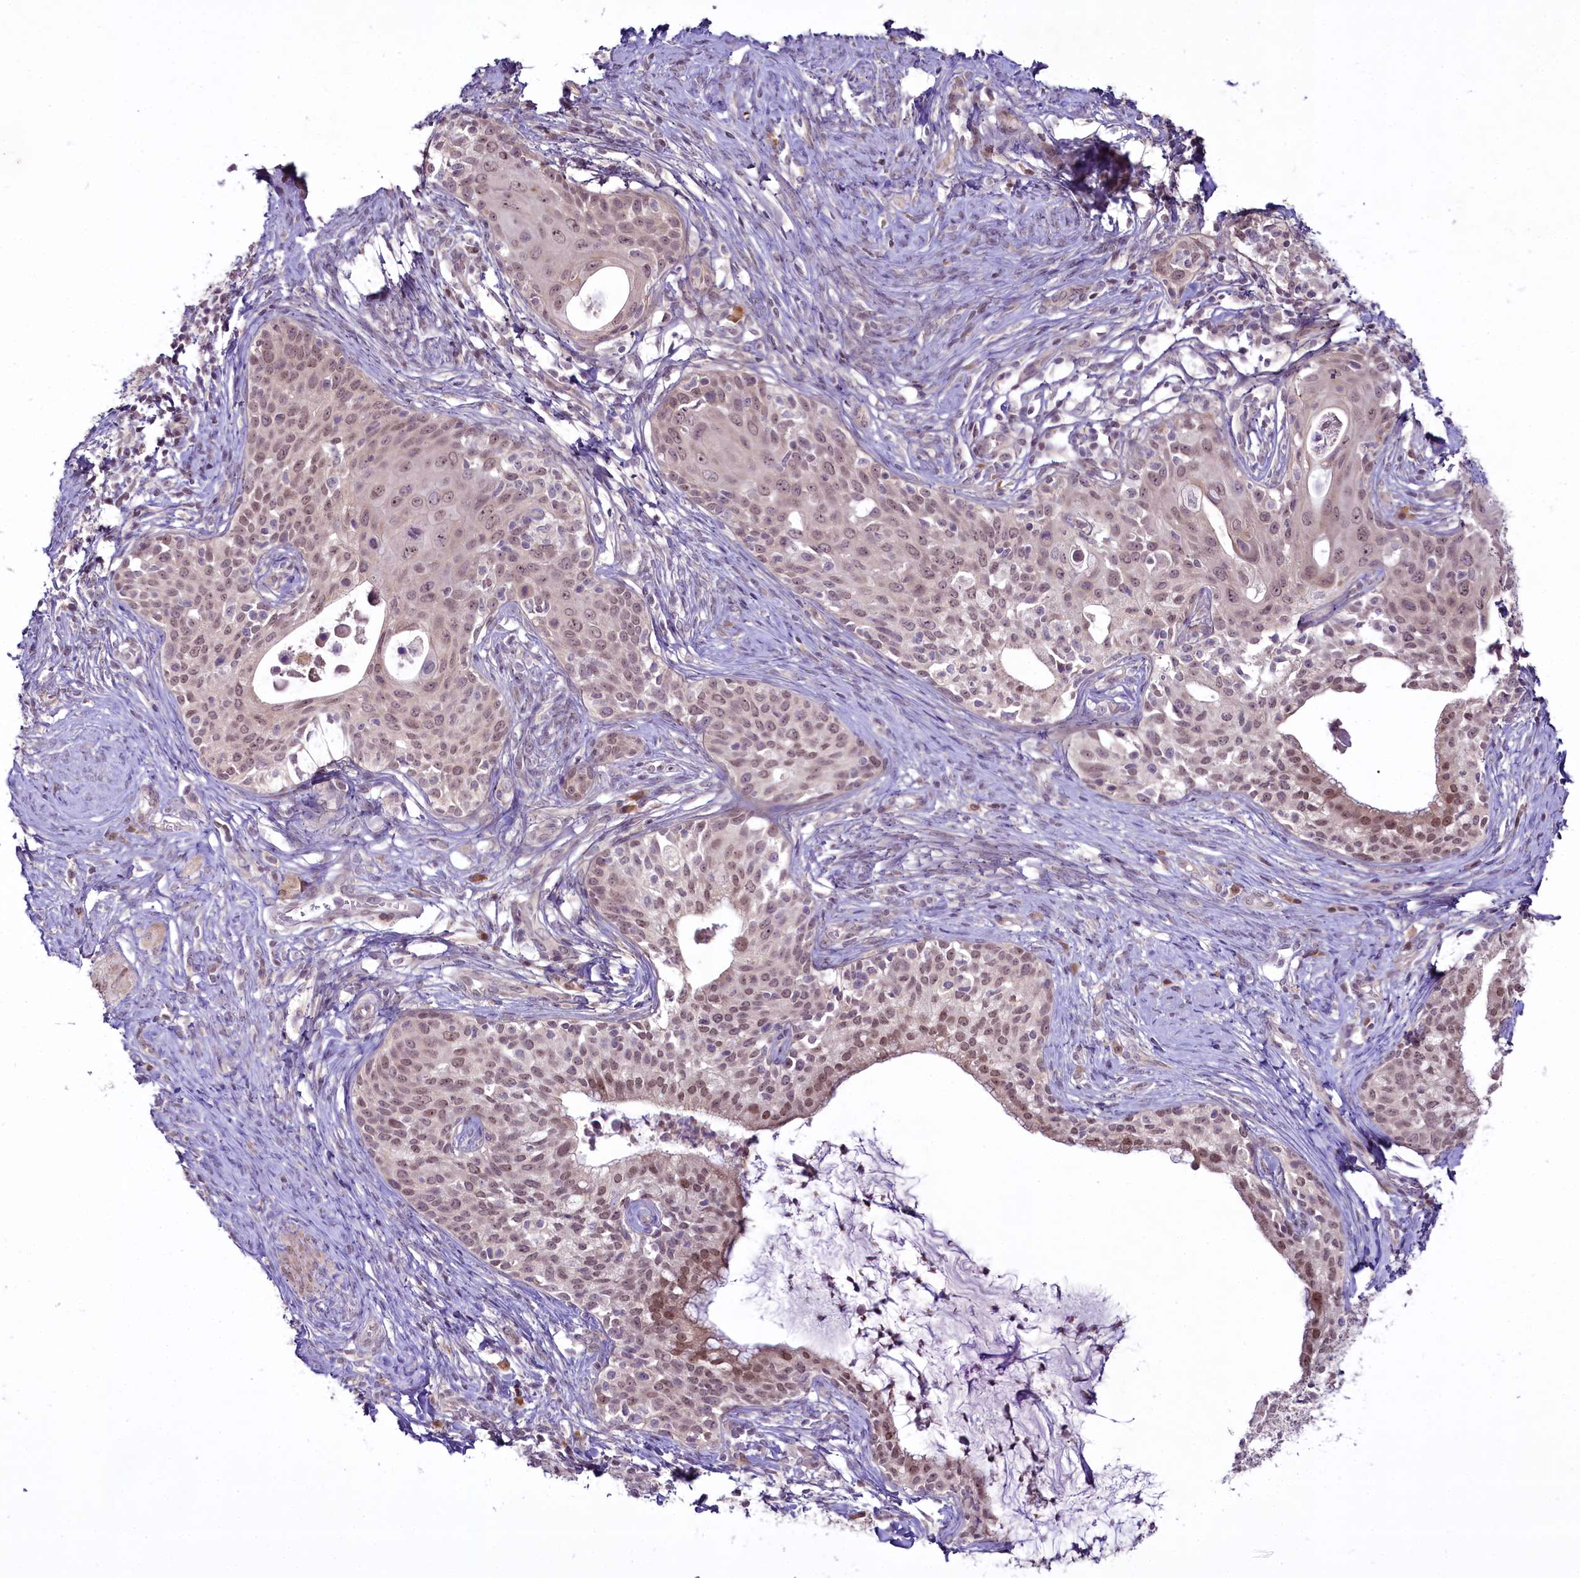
{"staining": {"intensity": "weak", "quantity": ">75%", "location": "nuclear"}, "tissue": "cervical cancer", "cell_type": "Tumor cells", "image_type": "cancer", "snomed": [{"axis": "morphology", "description": "Squamous cell carcinoma, NOS"}, {"axis": "morphology", "description": "Adenocarcinoma, NOS"}, {"axis": "topography", "description": "Cervix"}], "caption": "The image exhibits a brown stain indicating the presence of a protein in the nuclear of tumor cells in cervical cancer (adenocarcinoma).", "gene": "RSBN1", "patient": {"sex": "female", "age": 52}}